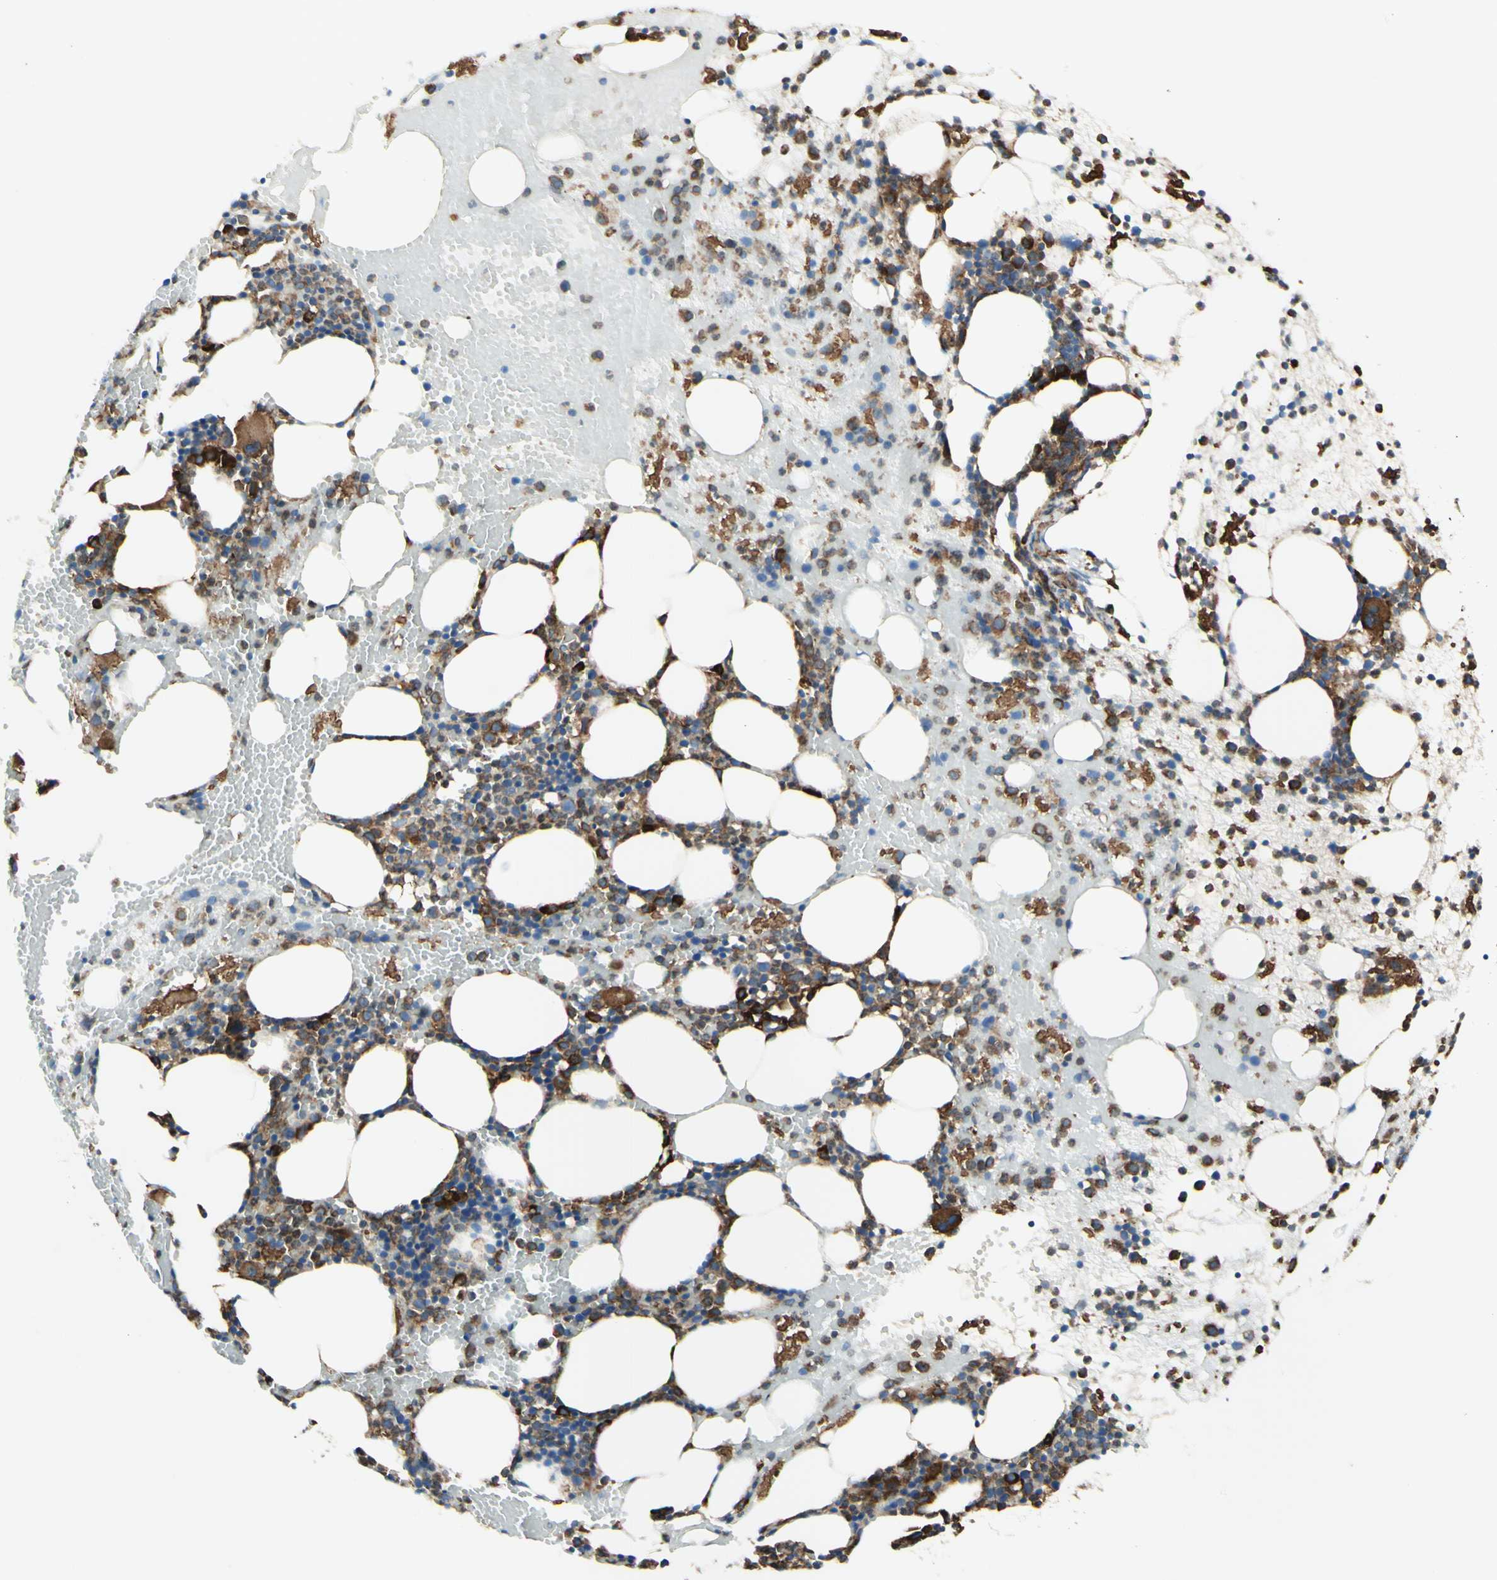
{"staining": {"intensity": "moderate", "quantity": "25%-75%", "location": "cytoplasmic/membranous"}, "tissue": "bone marrow", "cell_type": "Hematopoietic cells", "image_type": "normal", "snomed": [{"axis": "morphology", "description": "Normal tissue, NOS"}, {"axis": "morphology", "description": "Inflammation, NOS"}, {"axis": "topography", "description": "Bone marrow"}], "caption": "Bone marrow stained with DAB immunohistochemistry shows medium levels of moderate cytoplasmic/membranous positivity in approximately 25%-75% of hematopoietic cells.", "gene": "DNAJB11", "patient": {"sex": "female", "age": 79}}